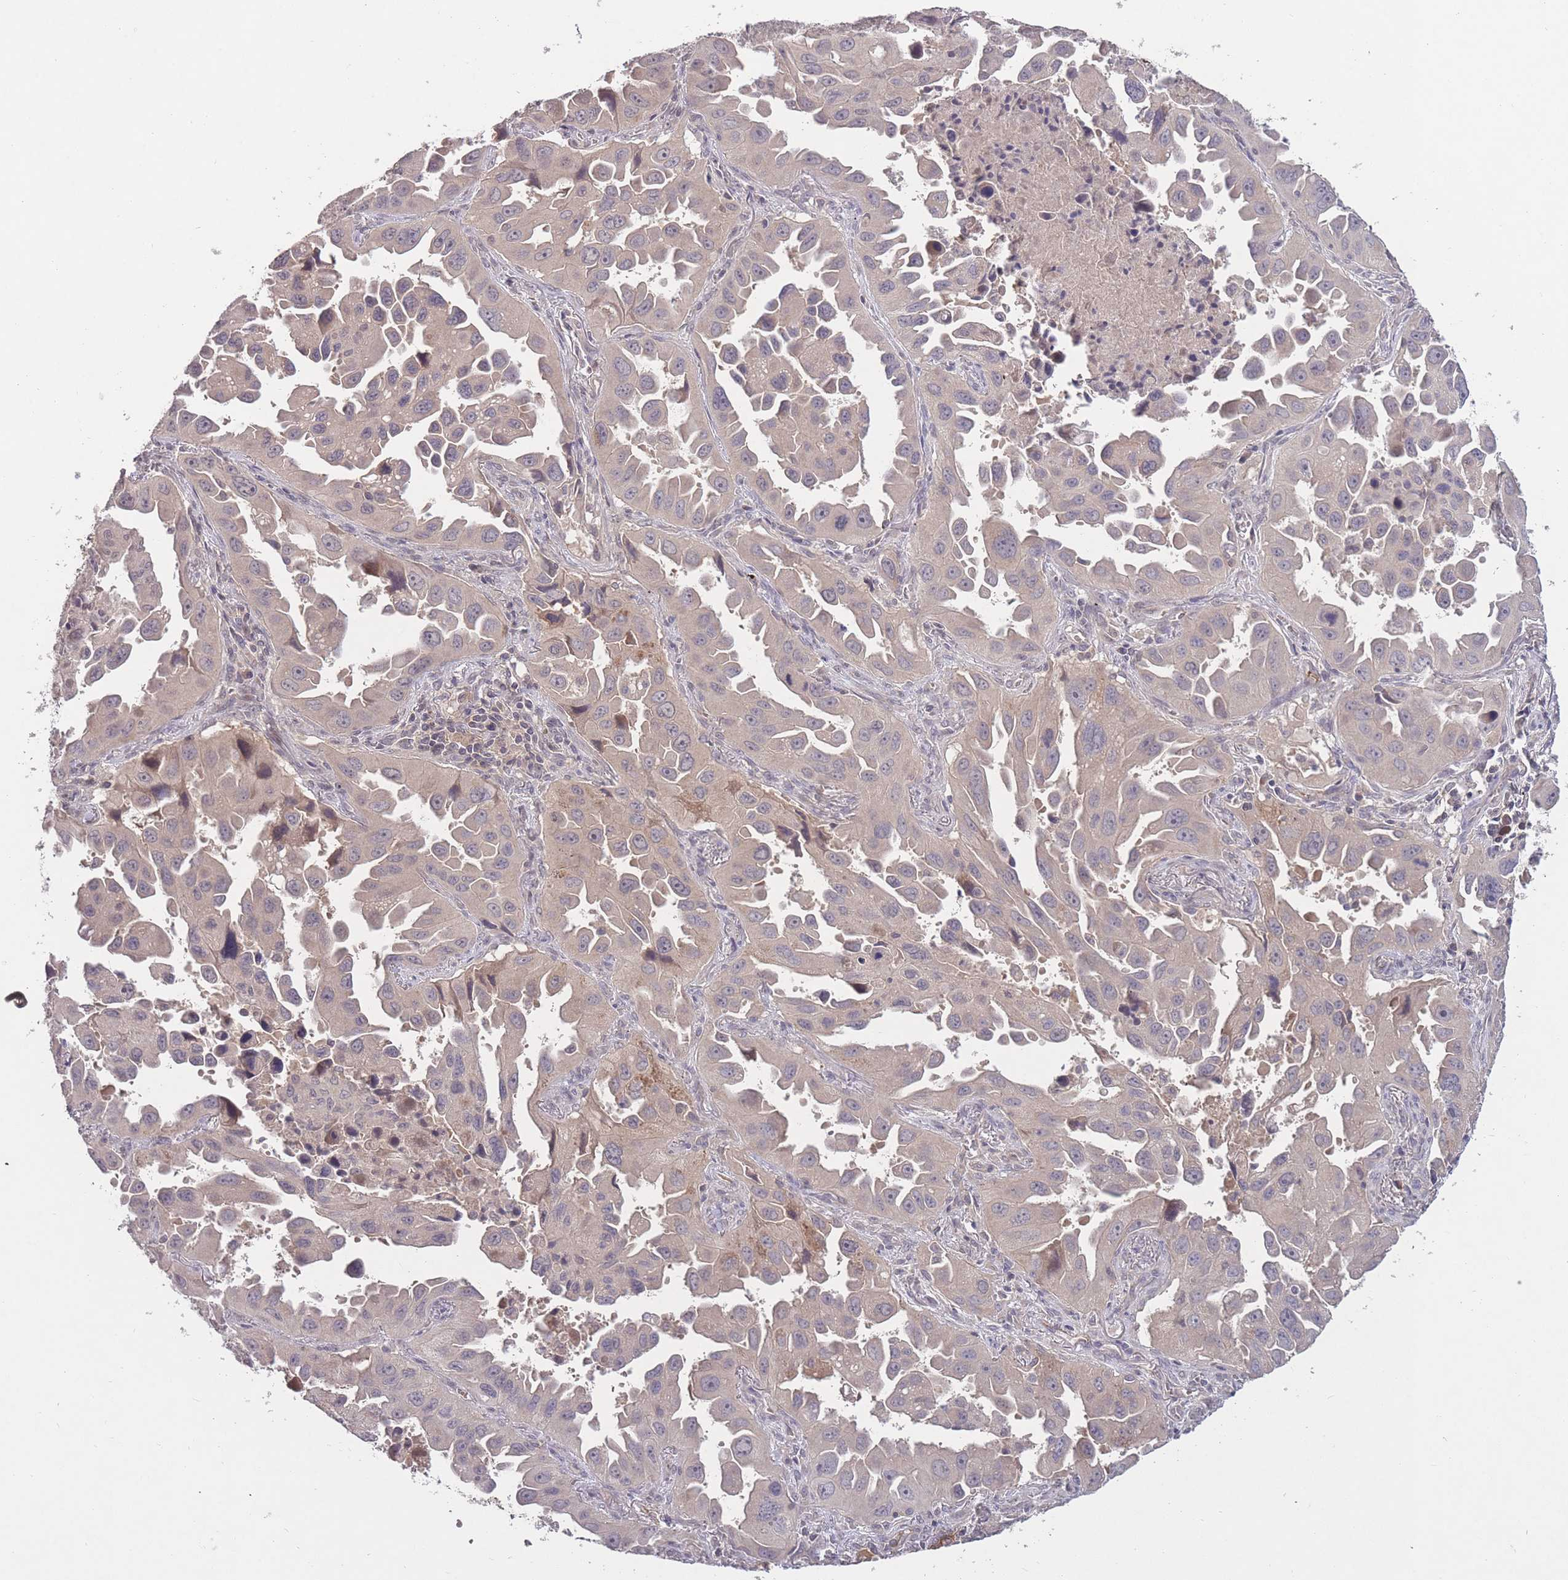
{"staining": {"intensity": "negative", "quantity": "none", "location": "none"}, "tissue": "lung cancer", "cell_type": "Tumor cells", "image_type": "cancer", "snomed": [{"axis": "morphology", "description": "Adenocarcinoma, NOS"}, {"axis": "topography", "description": "Lung"}], "caption": "DAB (3,3'-diaminobenzidine) immunohistochemical staining of human adenocarcinoma (lung) shows no significant expression in tumor cells. Nuclei are stained in blue.", "gene": "ADCYAP1R1", "patient": {"sex": "male", "age": 66}}